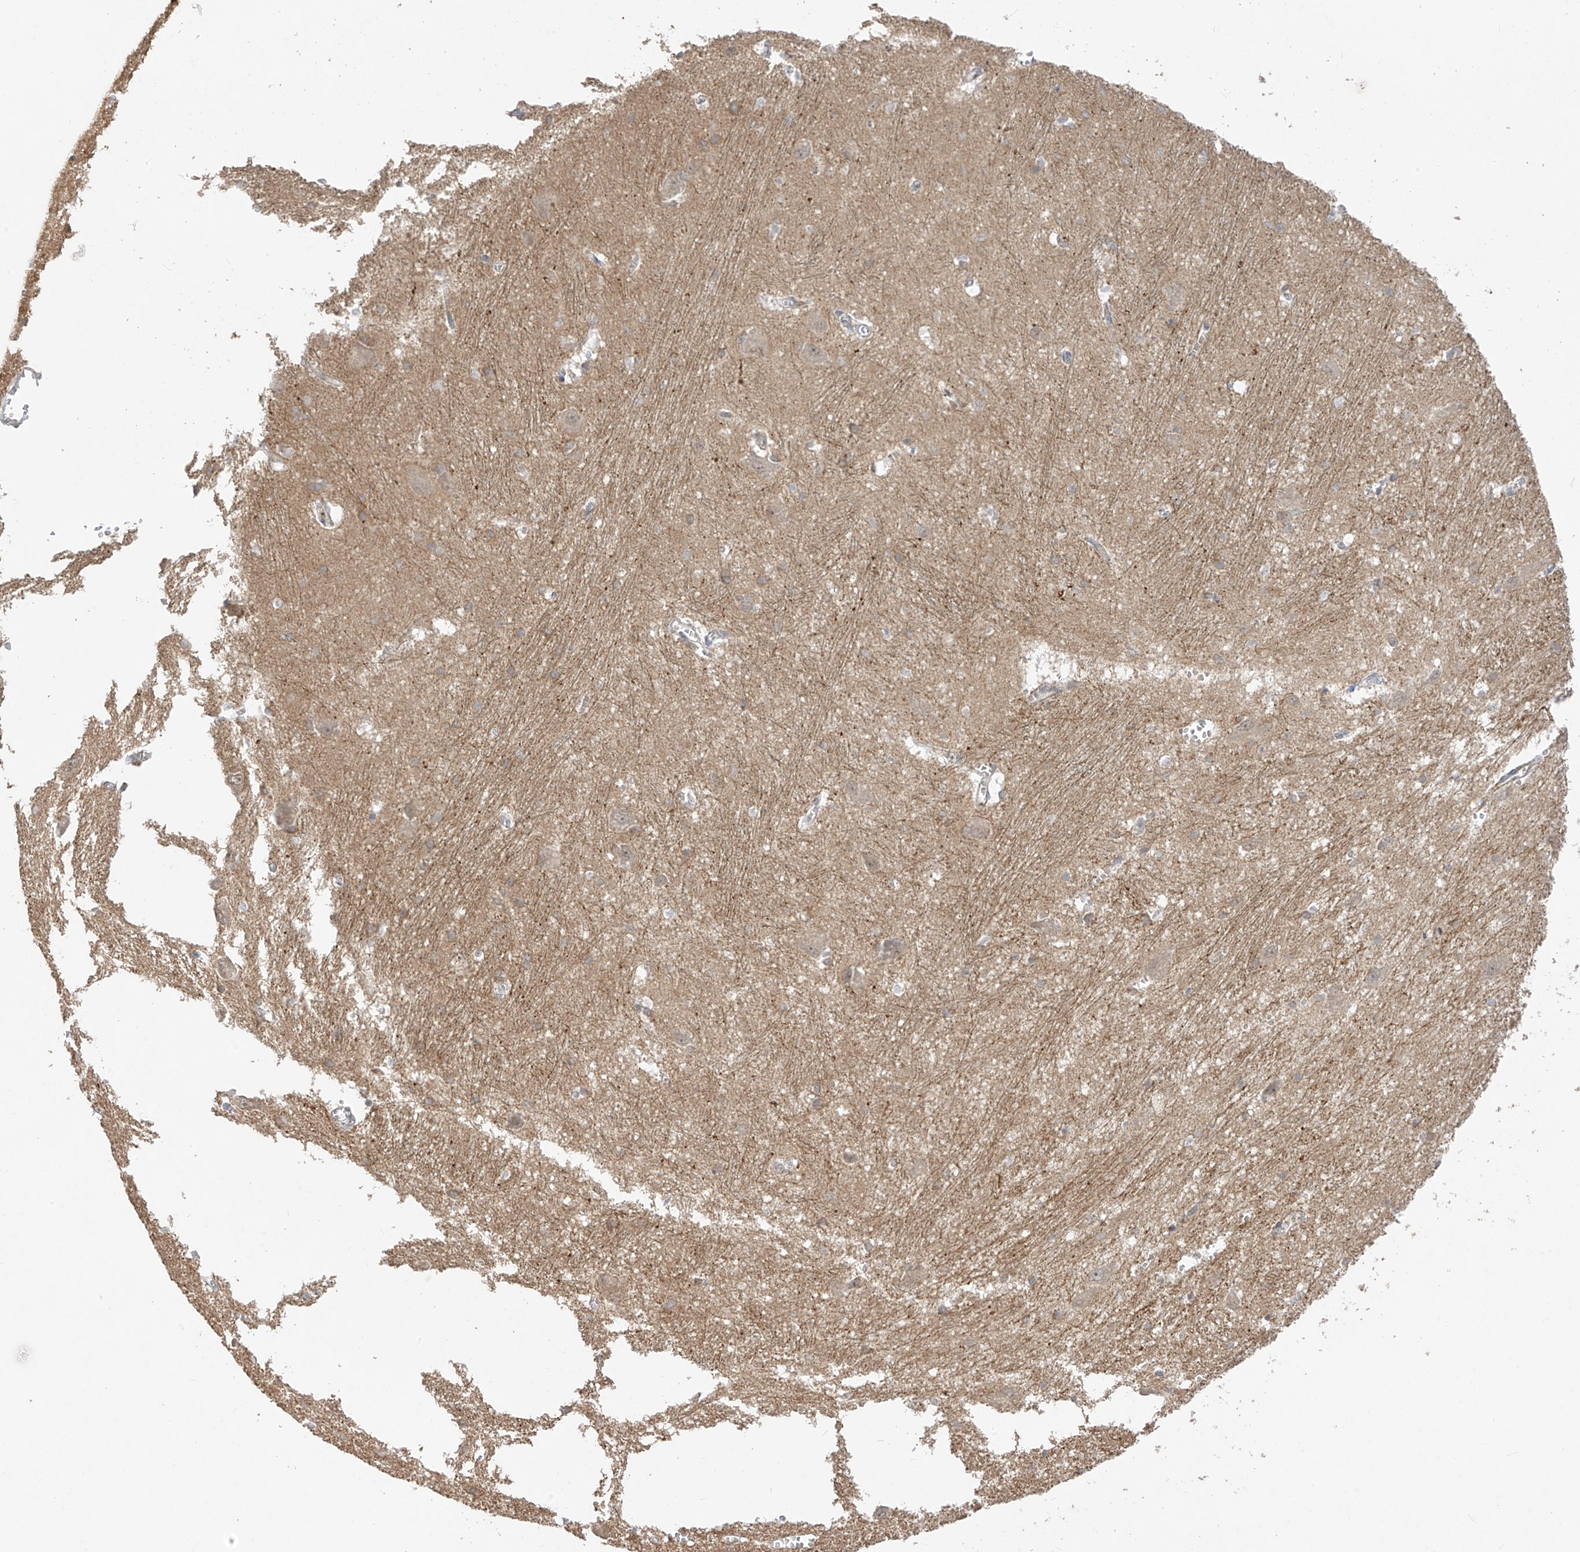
{"staining": {"intensity": "weak", "quantity": "<25%", "location": "cytoplasmic/membranous"}, "tissue": "caudate", "cell_type": "Glial cells", "image_type": "normal", "snomed": [{"axis": "morphology", "description": "Normal tissue, NOS"}, {"axis": "topography", "description": "Lateral ventricle wall"}], "caption": "IHC micrograph of unremarkable caudate stained for a protein (brown), which reveals no staining in glial cells.", "gene": "DCDC2", "patient": {"sex": "male", "age": 37}}